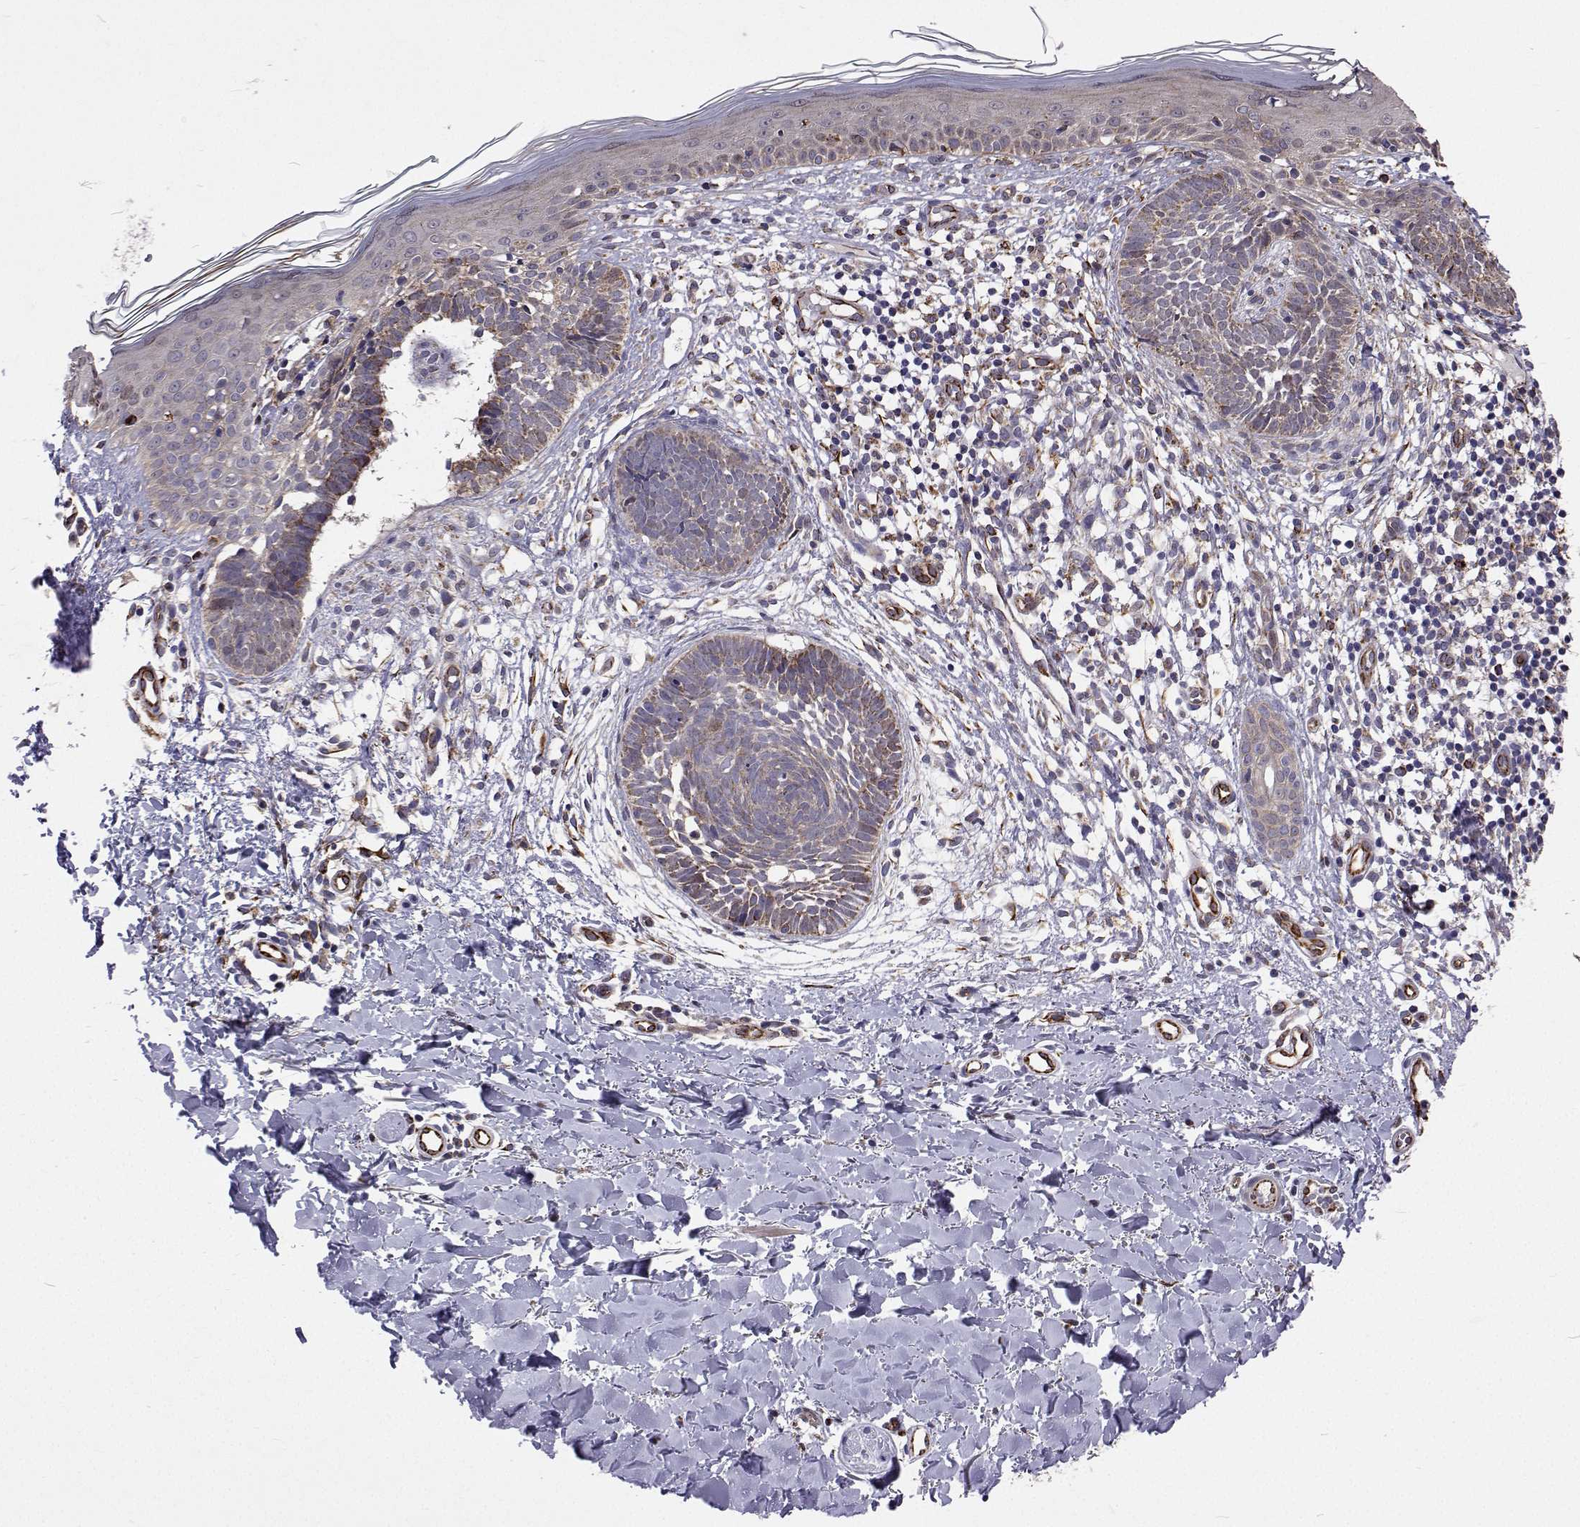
{"staining": {"intensity": "weak", "quantity": "<25%", "location": "cytoplasmic/membranous"}, "tissue": "skin cancer", "cell_type": "Tumor cells", "image_type": "cancer", "snomed": [{"axis": "morphology", "description": "Basal cell carcinoma"}, {"axis": "topography", "description": "Skin"}], "caption": "High magnification brightfield microscopy of basal cell carcinoma (skin) stained with DAB (3,3'-diaminobenzidine) (brown) and counterstained with hematoxylin (blue): tumor cells show no significant positivity.", "gene": "DHTKD1", "patient": {"sex": "female", "age": 51}}